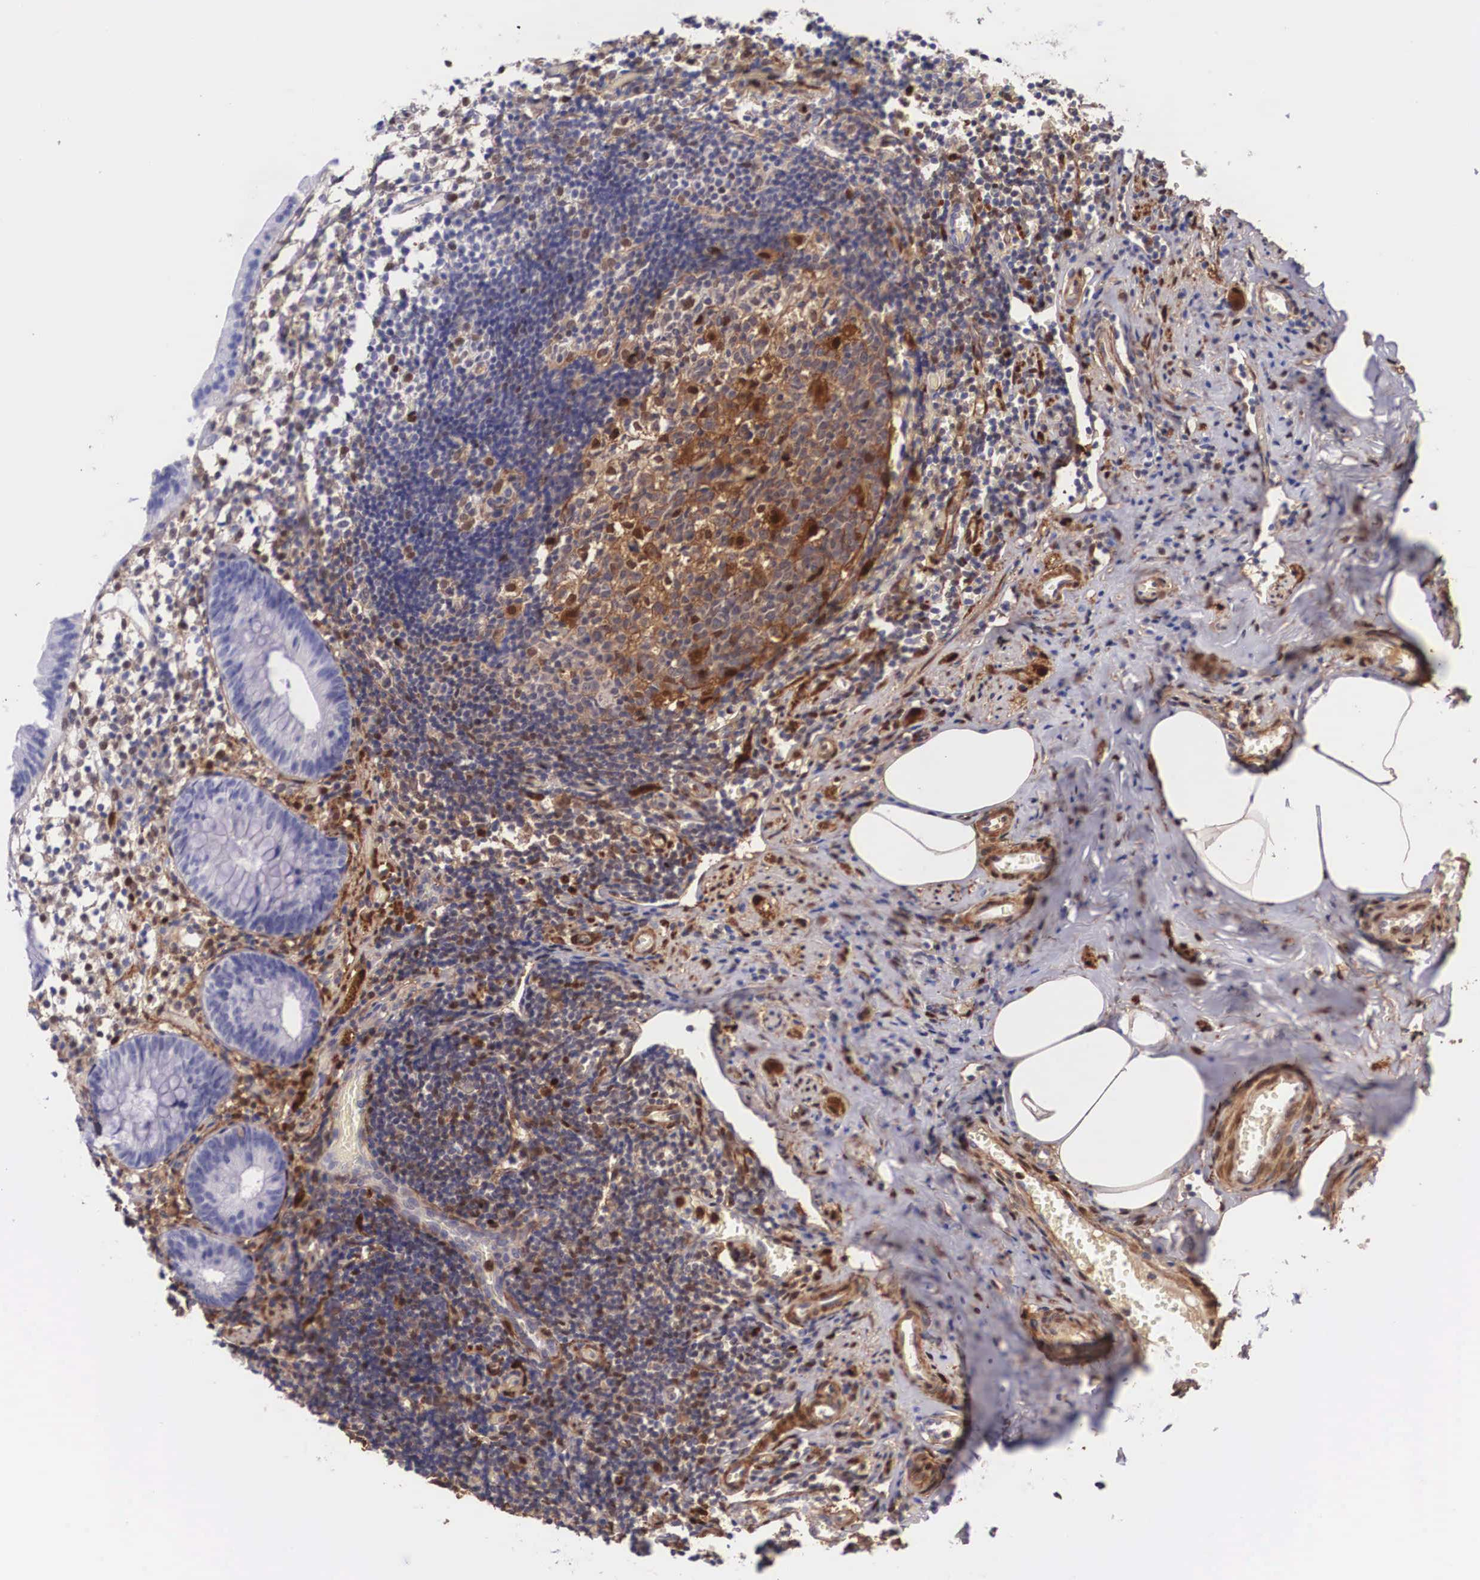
{"staining": {"intensity": "negative", "quantity": "25%-75%", "location": "none"}, "tissue": "appendix", "cell_type": "Glandular cells", "image_type": "normal", "snomed": [{"axis": "morphology", "description": "Normal tissue, NOS"}, {"axis": "topography", "description": "Appendix"}], "caption": "Immunohistochemical staining of unremarkable appendix exhibits no significant positivity in glandular cells.", "gene": "LGALS1", "patient": {"sex": "male", "age": 25}}